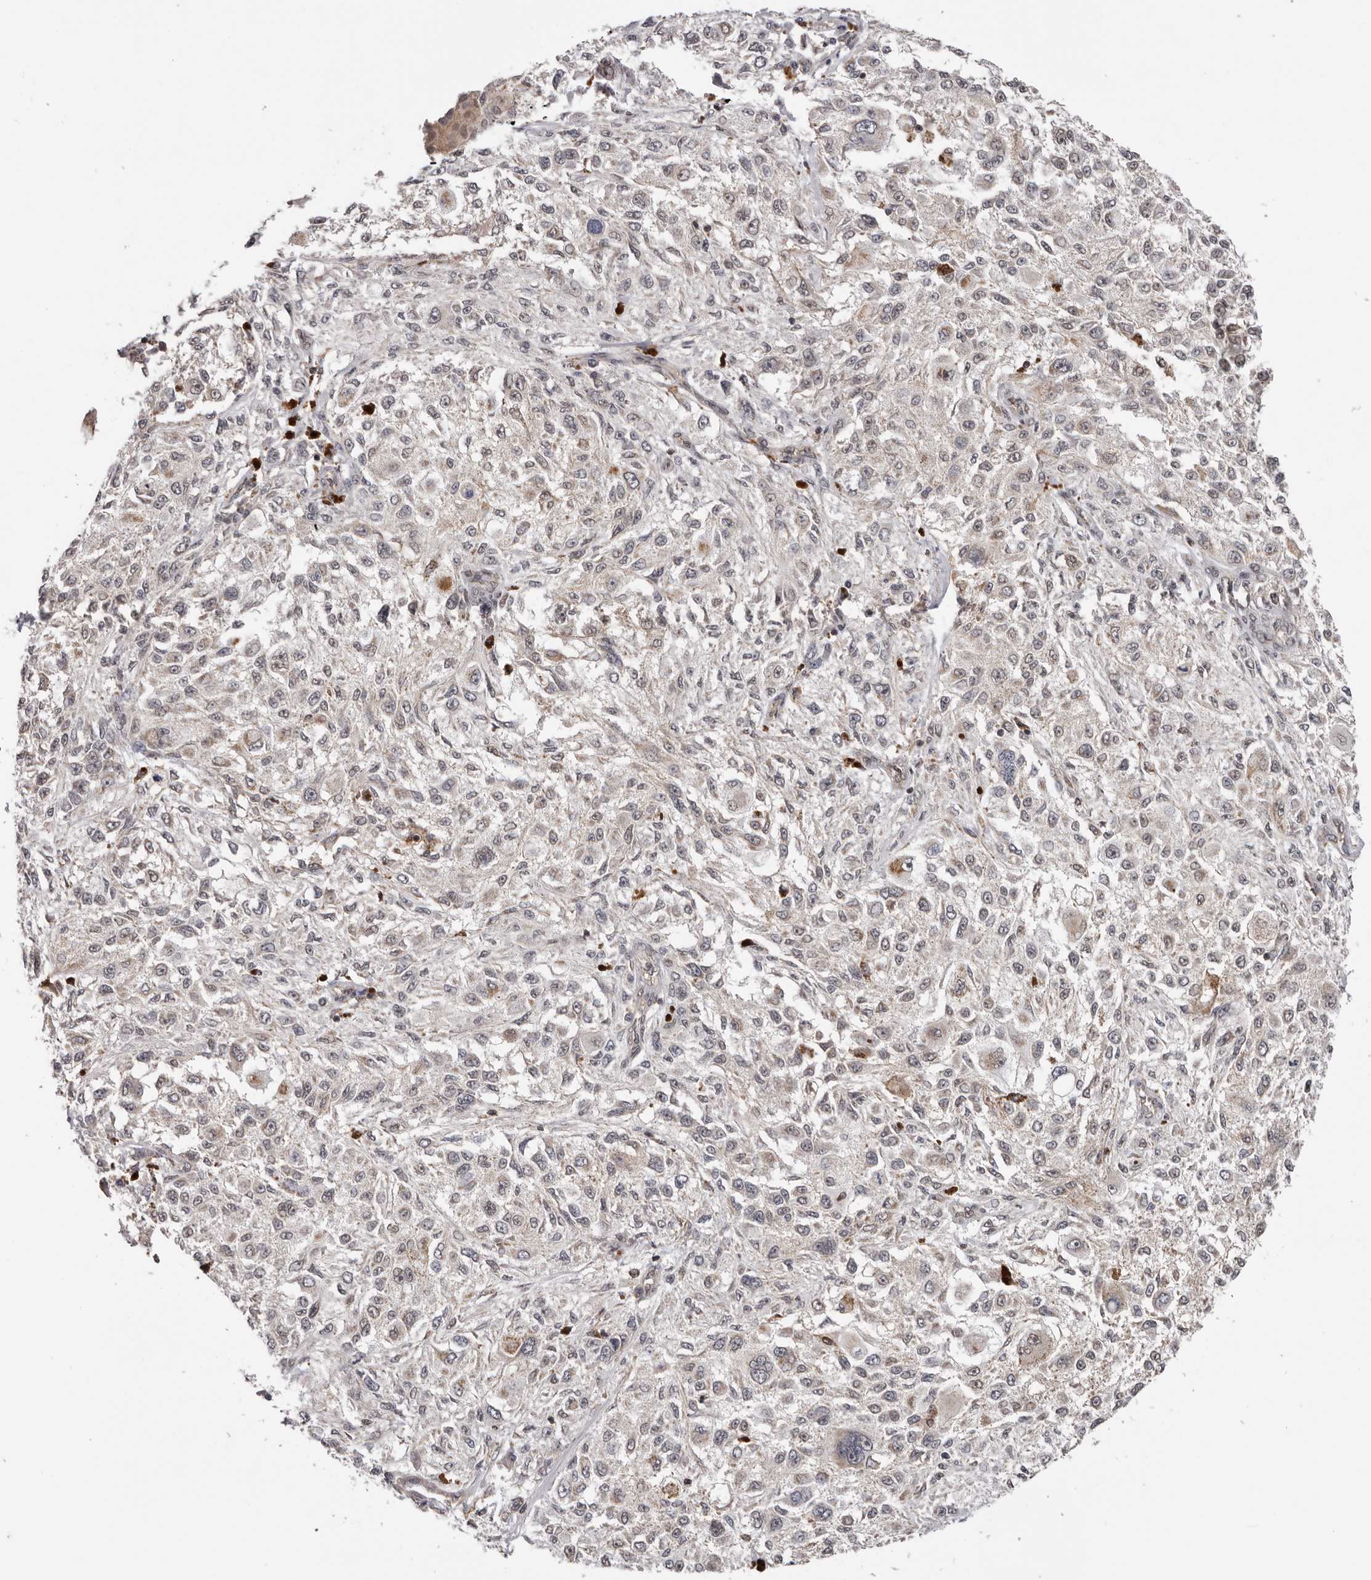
{"staining": {"intensity": "negative", "quantity": "none", "location": "none"}, "tissue": "melanoma", "cell_type": "Tumor cells", "image_type": "cancer", "snomed": [{"axis": "morphology", "description": "Necrosis, NOS"}, {"axis": "morphology", "description": "Malignant melanoma, NOS"}, {"axis": "topography", "description": "Skin"}], "caption": "An image of human malignant melanoma is negative for staining in tumor cells.", "gene": "MOGAT2", "patient": {"sex": "female", "age": 87}}